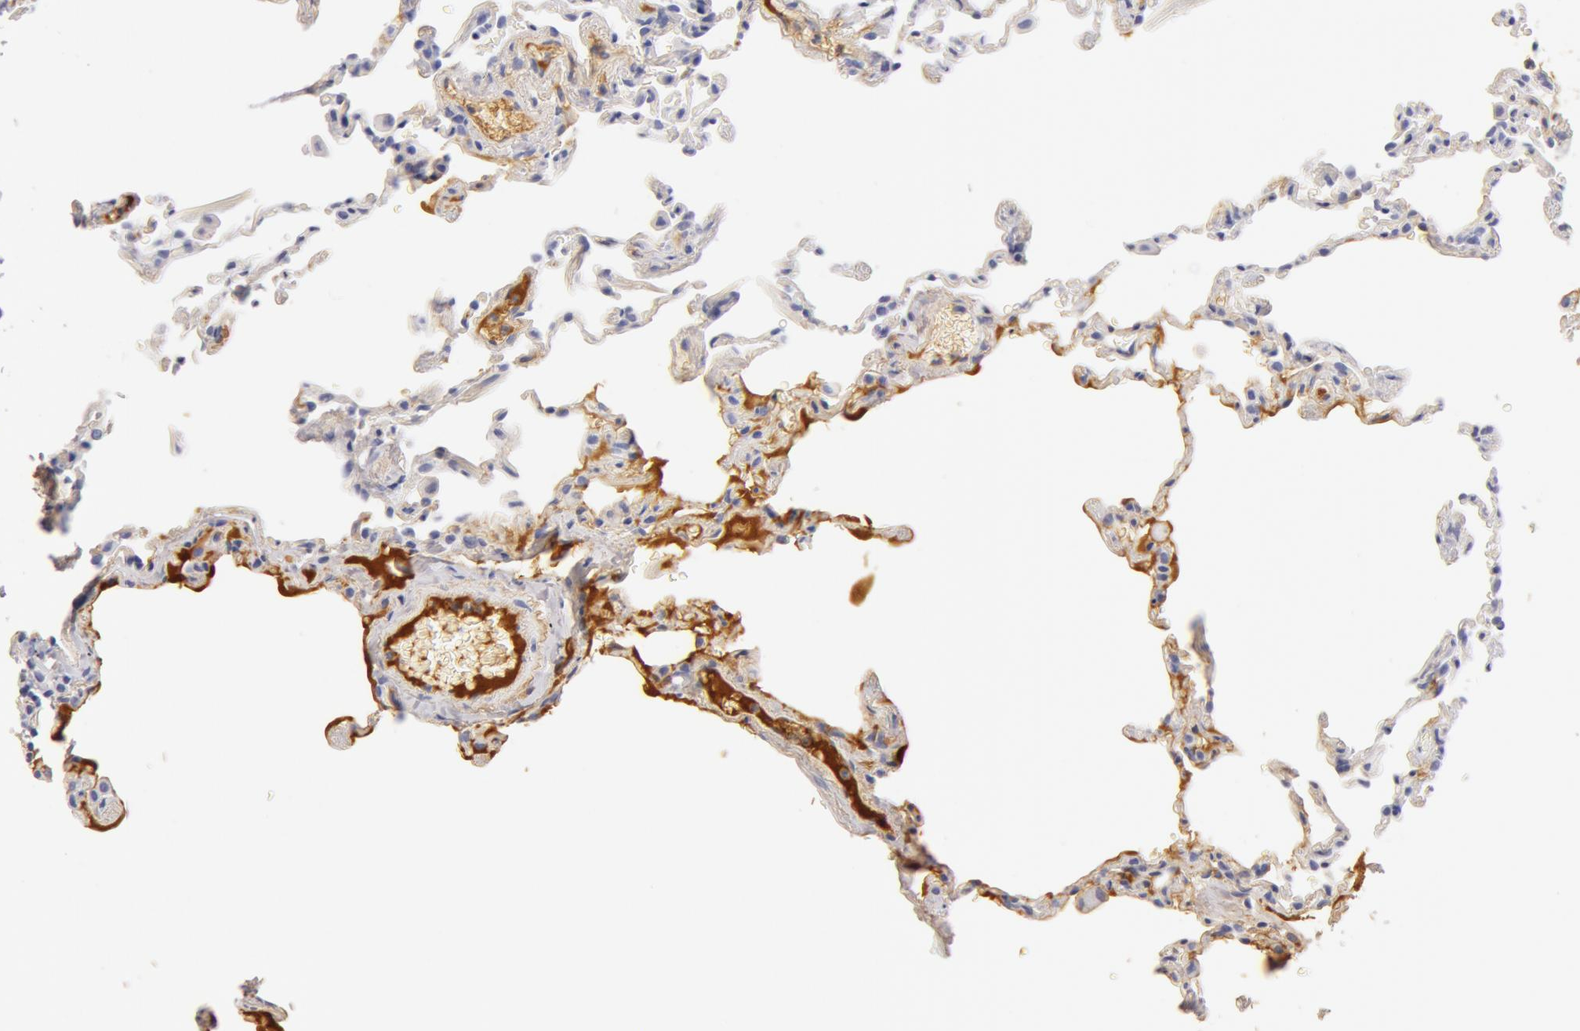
{"staining": {"intensity": "negative", "quantity": "none", "location": "none"}, "tissue": "lung", "cell_type": "Alveolar cells", "image_type": "normal", "snomed": [{"axis": "morphology", "description": "Normal tissue, NOS"}, {"axis": "topography", "description": "Lung"}], "caption": "This is an IHC image of benign human lung. There is no staining in alveolar cells.", "gene": "AHSG", "patient": {"sex": "female", "age": 61}}